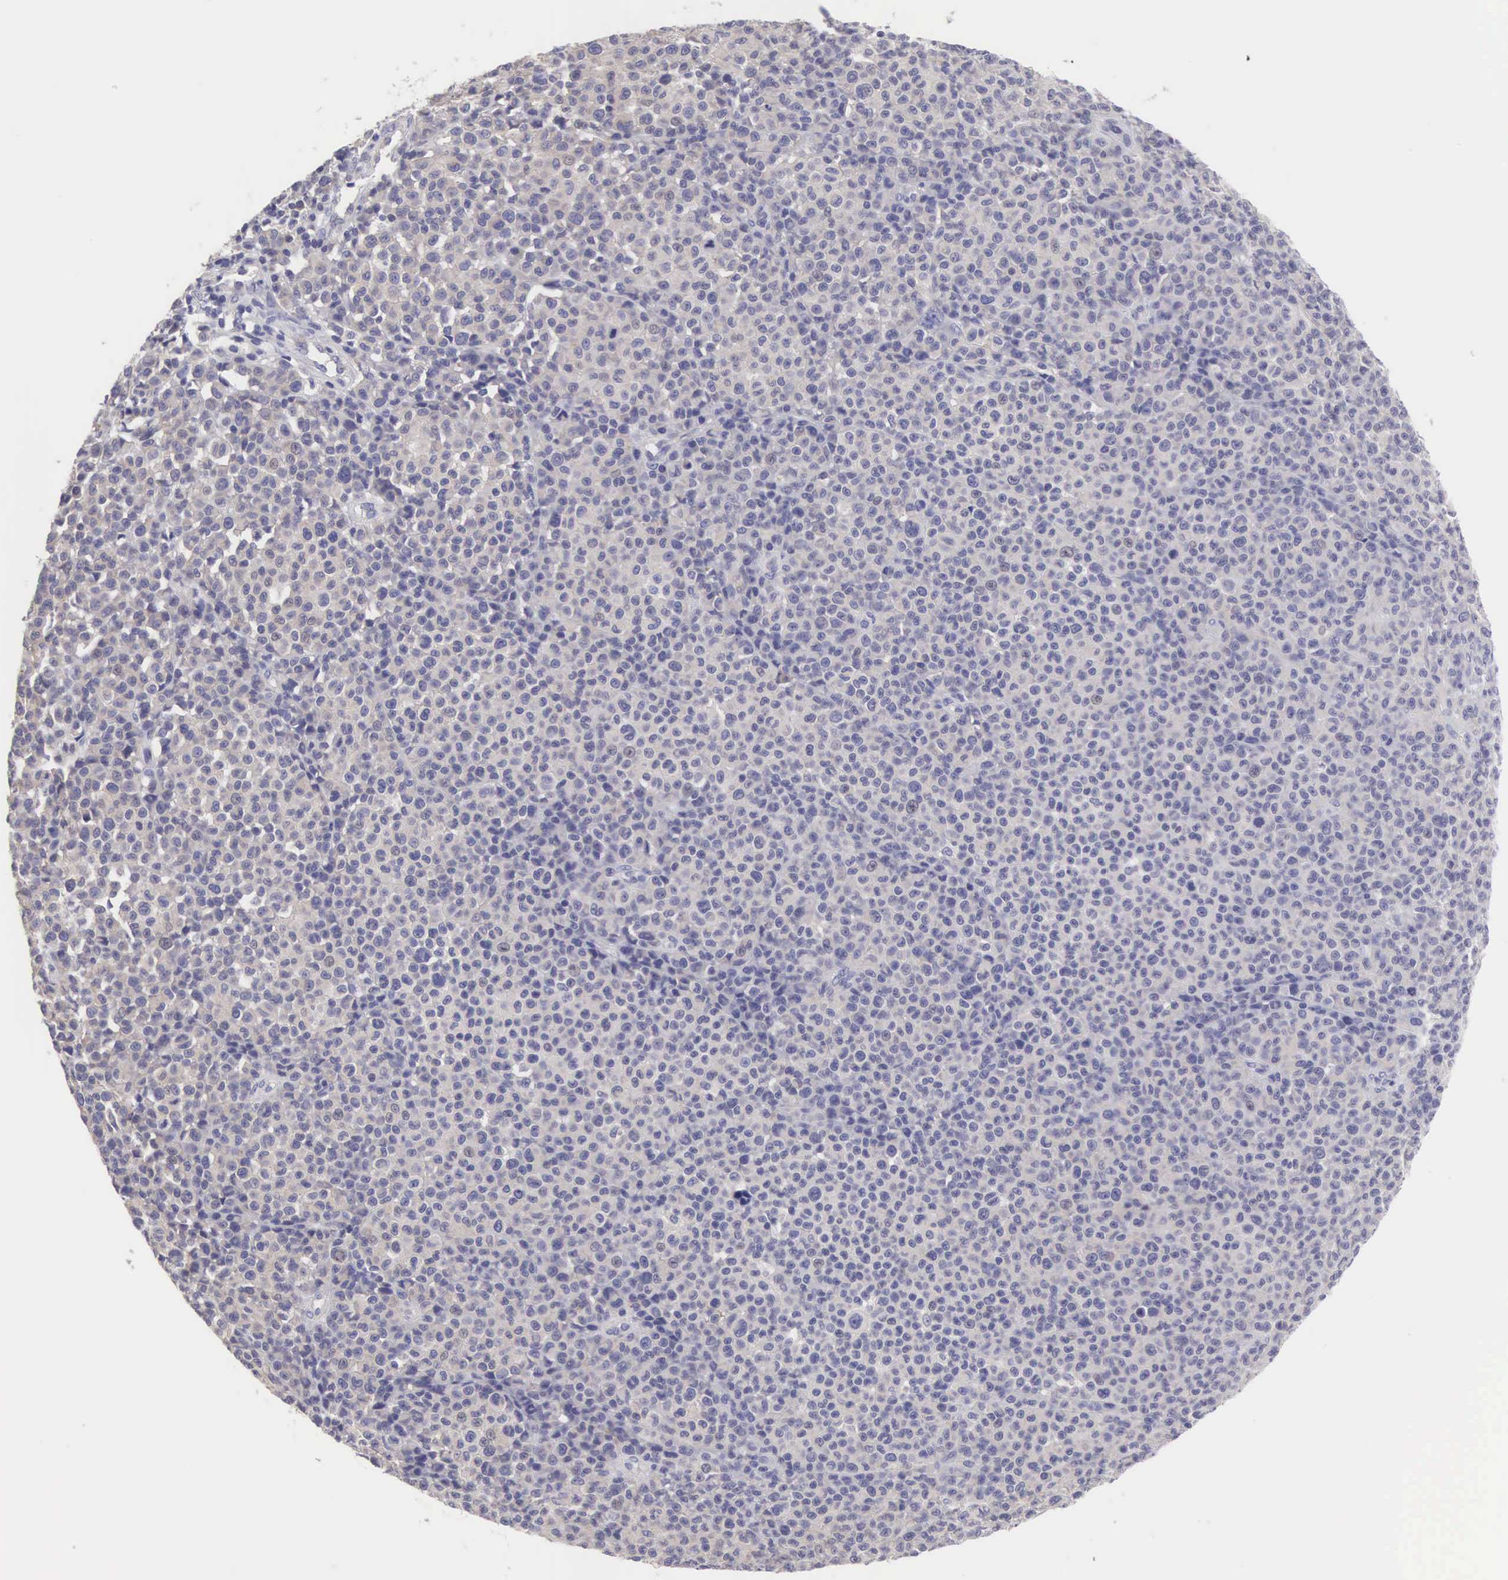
{"staining": {"intensity": "negative", "quantity": "none", "location": "none"}, "tissue": "melanoma", "cell_type": "Tumor cells", "image_type": "cancer", "snomed": [{"axis": "morphology", "description": "Malignant melanoma, Metastatic site"}, {"axis": "topography", "description": "Skin"}], "caption": "The micrograph demonstrates no staining of tumor cells in malignant melanoma (metastatic site).", "gene": "SLITRK4", "patient": {"sex": "male", "age": 32}}